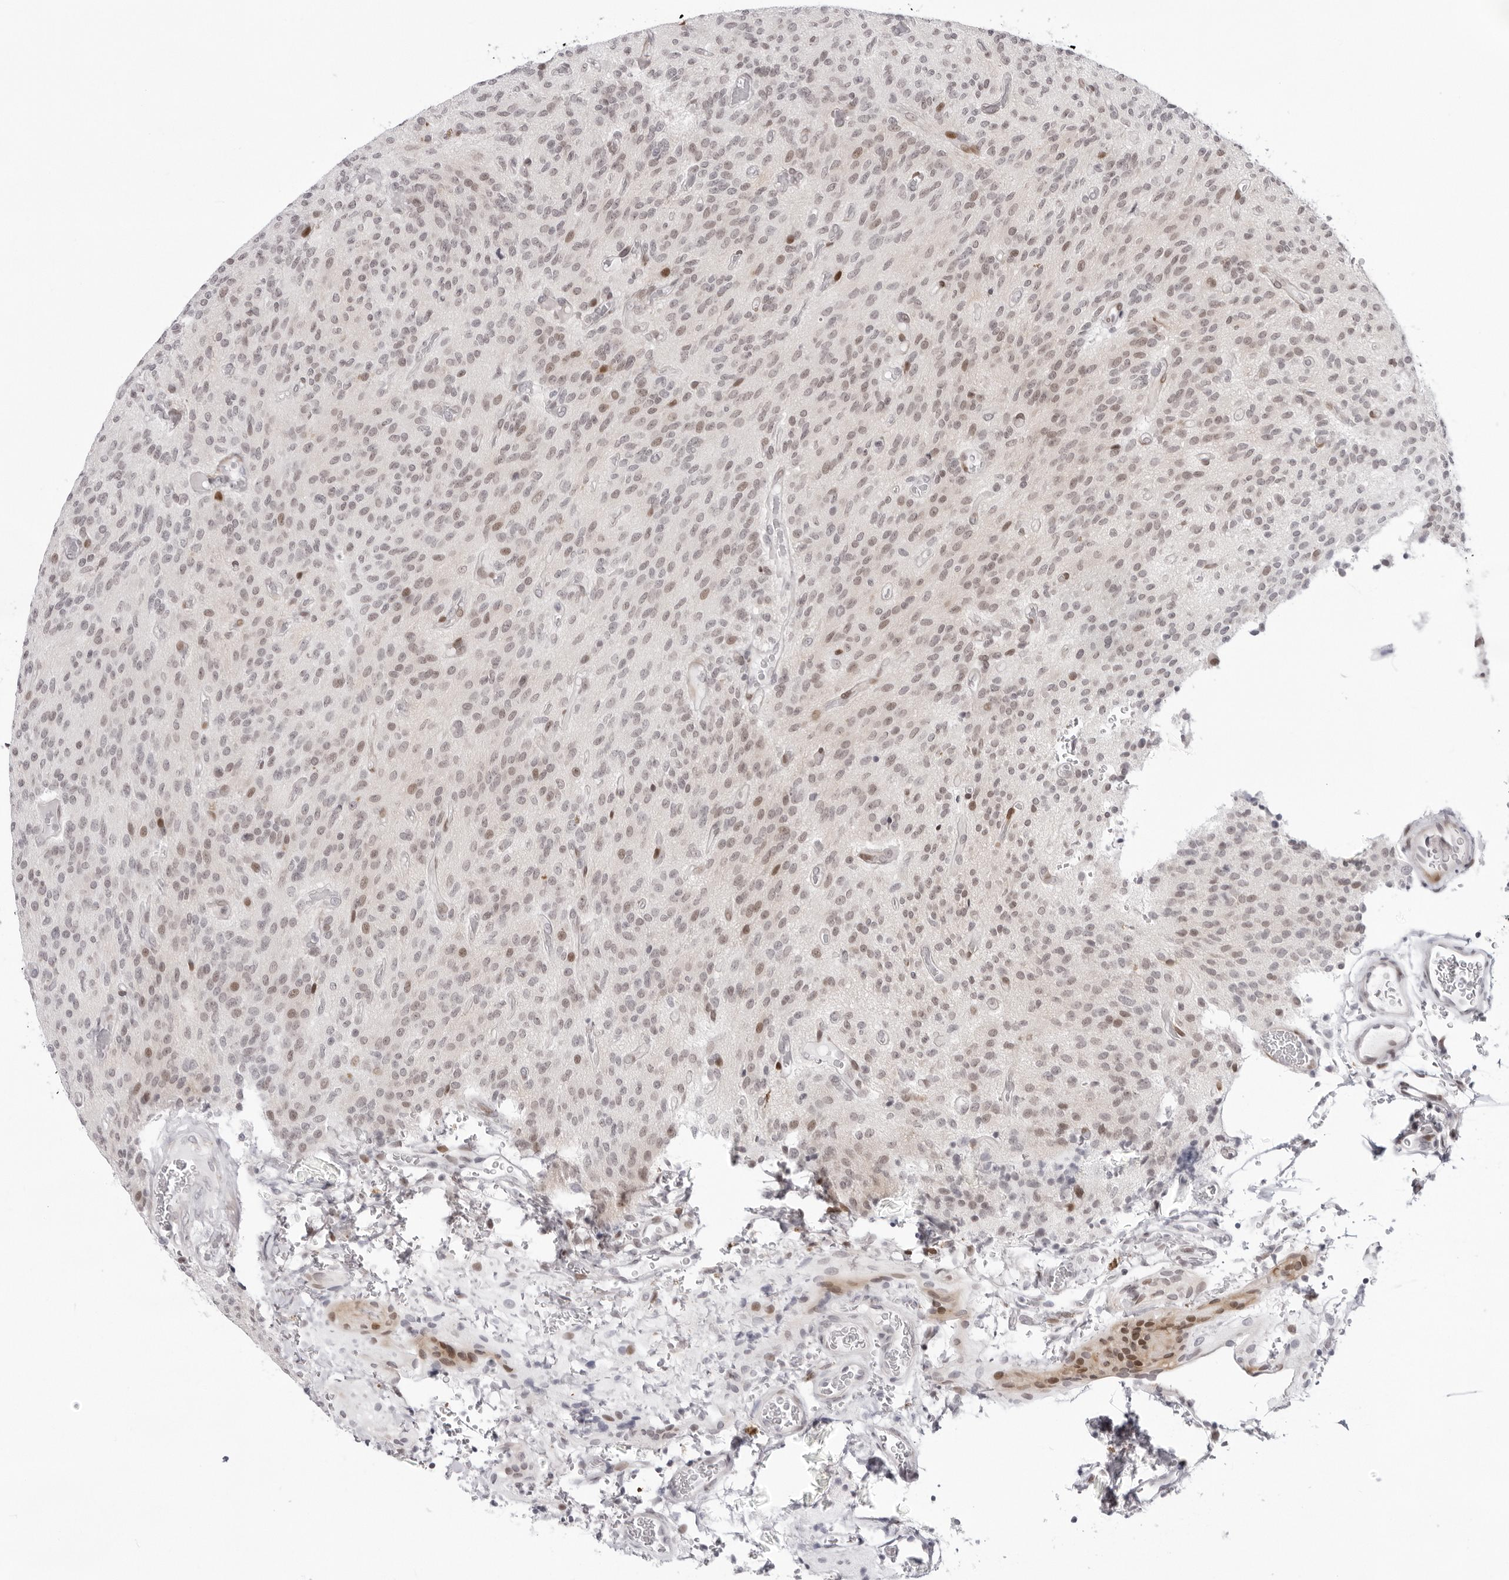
{"staining": {"intensity": "weak", "quantity": "25%-75%", "location": "nuclear"}, "tissue": "glioma", "cell_type": "Tumor cells", "image_type": "cancer", "snomed": [{"axis": "morphology", "description": "Glioma, malignant, High grade"}, {"axis": "topography", "description": "Brain"}], "caption": "Glioma was stained to show a protein in brown. There is low levels of weak nuclear positivity in about 25%-75% of tumor cells.", "gene": "NTPCR", "patient": {"sex": "male", "age": 34}}